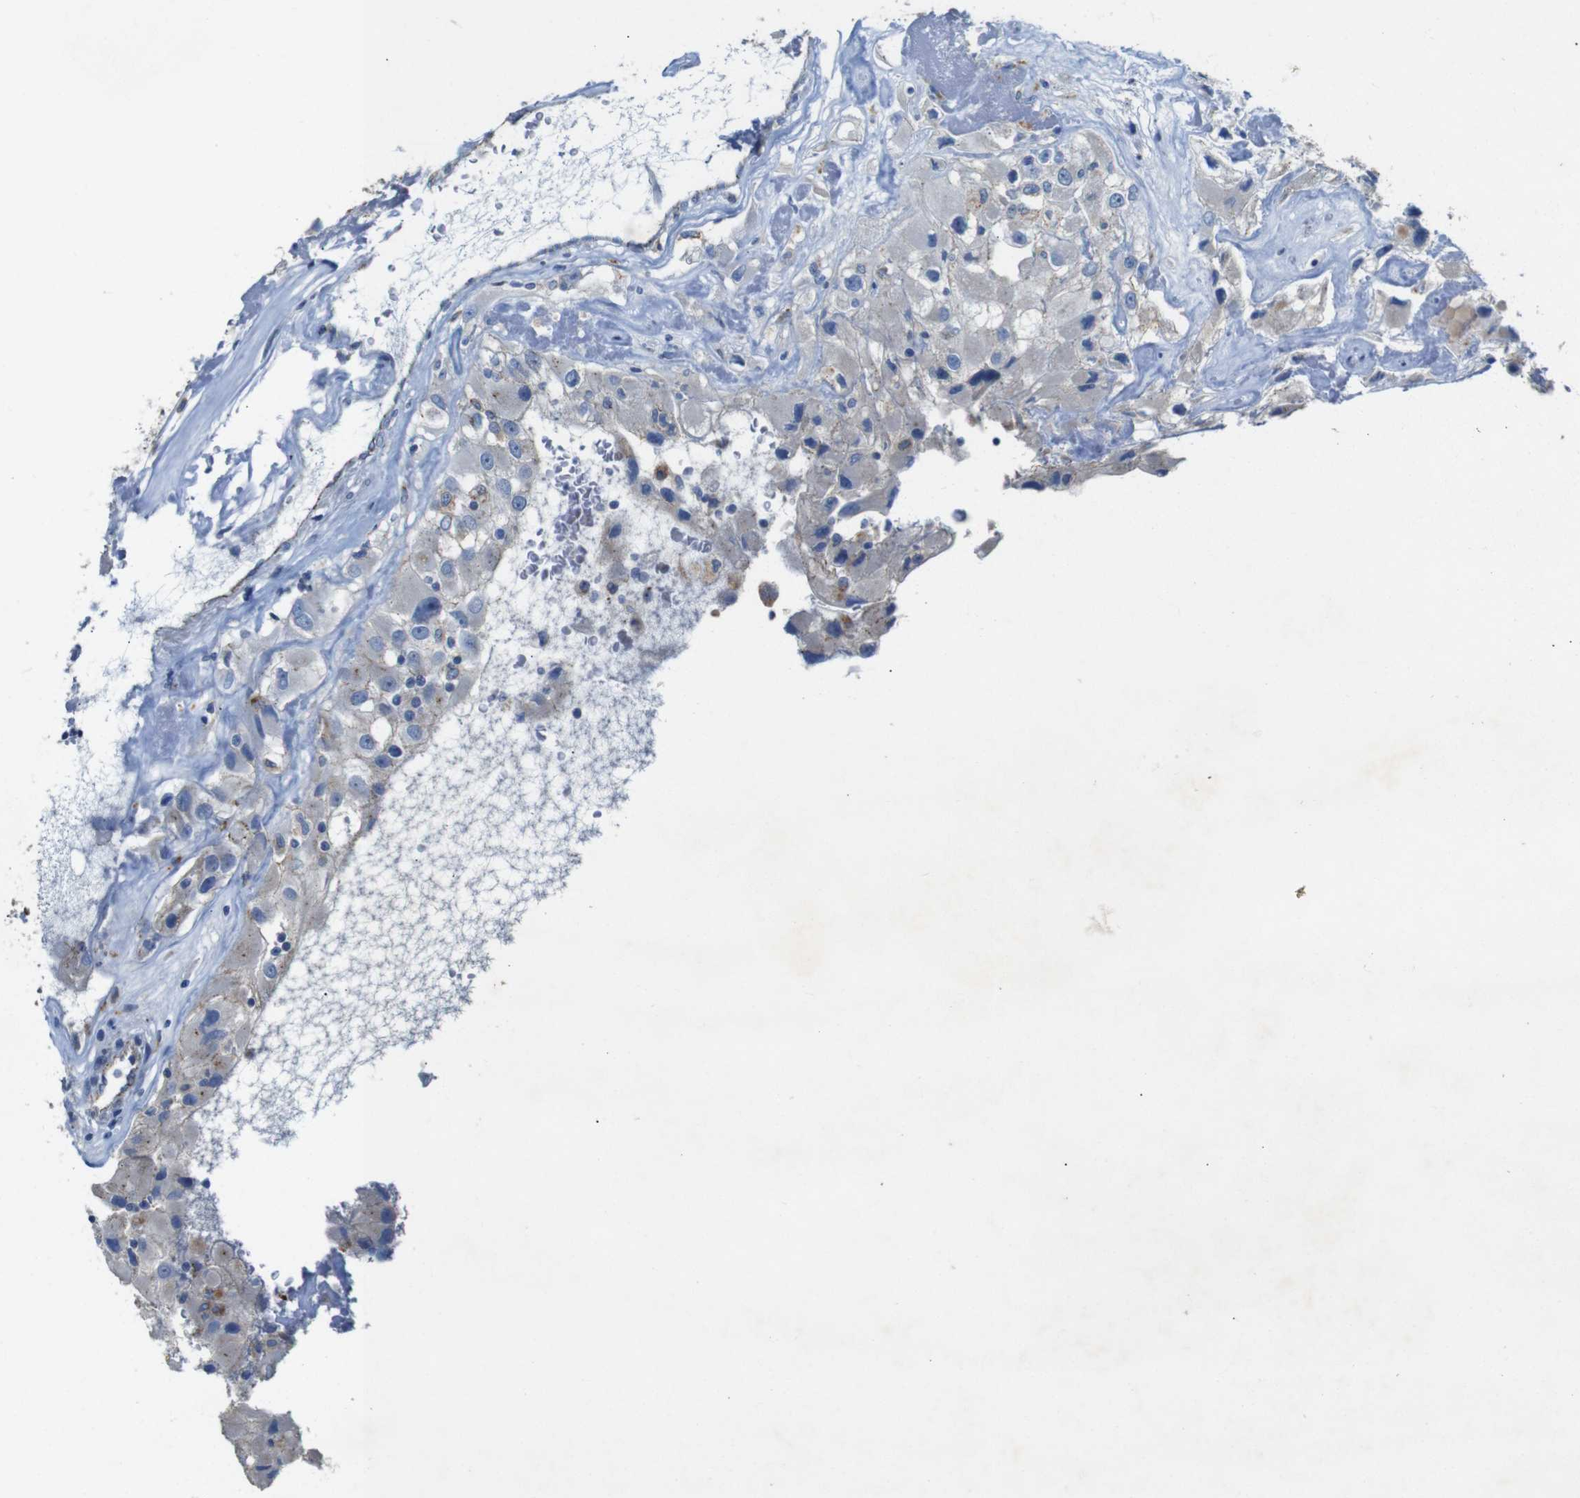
{"staining": {"intensity": "negative", "quantity": "none", "location": "none"}, "tissue": "renal cancer", "cell_type": "Tumor cells", "image_type": "cancer", "snomed": [{"axis": "morphology", "description": "Adenocarcinoma, NOS"}, {"axis": "topography", "description": "Kidney"}], "caption": "A high-resolution photomicrograph shows IHC staining of renal cancer (adenocarcinoma), which demonstrates no significant positivity in tumor cells.", "gene": "NHLRC3", "patient": {"sex": "female", "age": 52}}